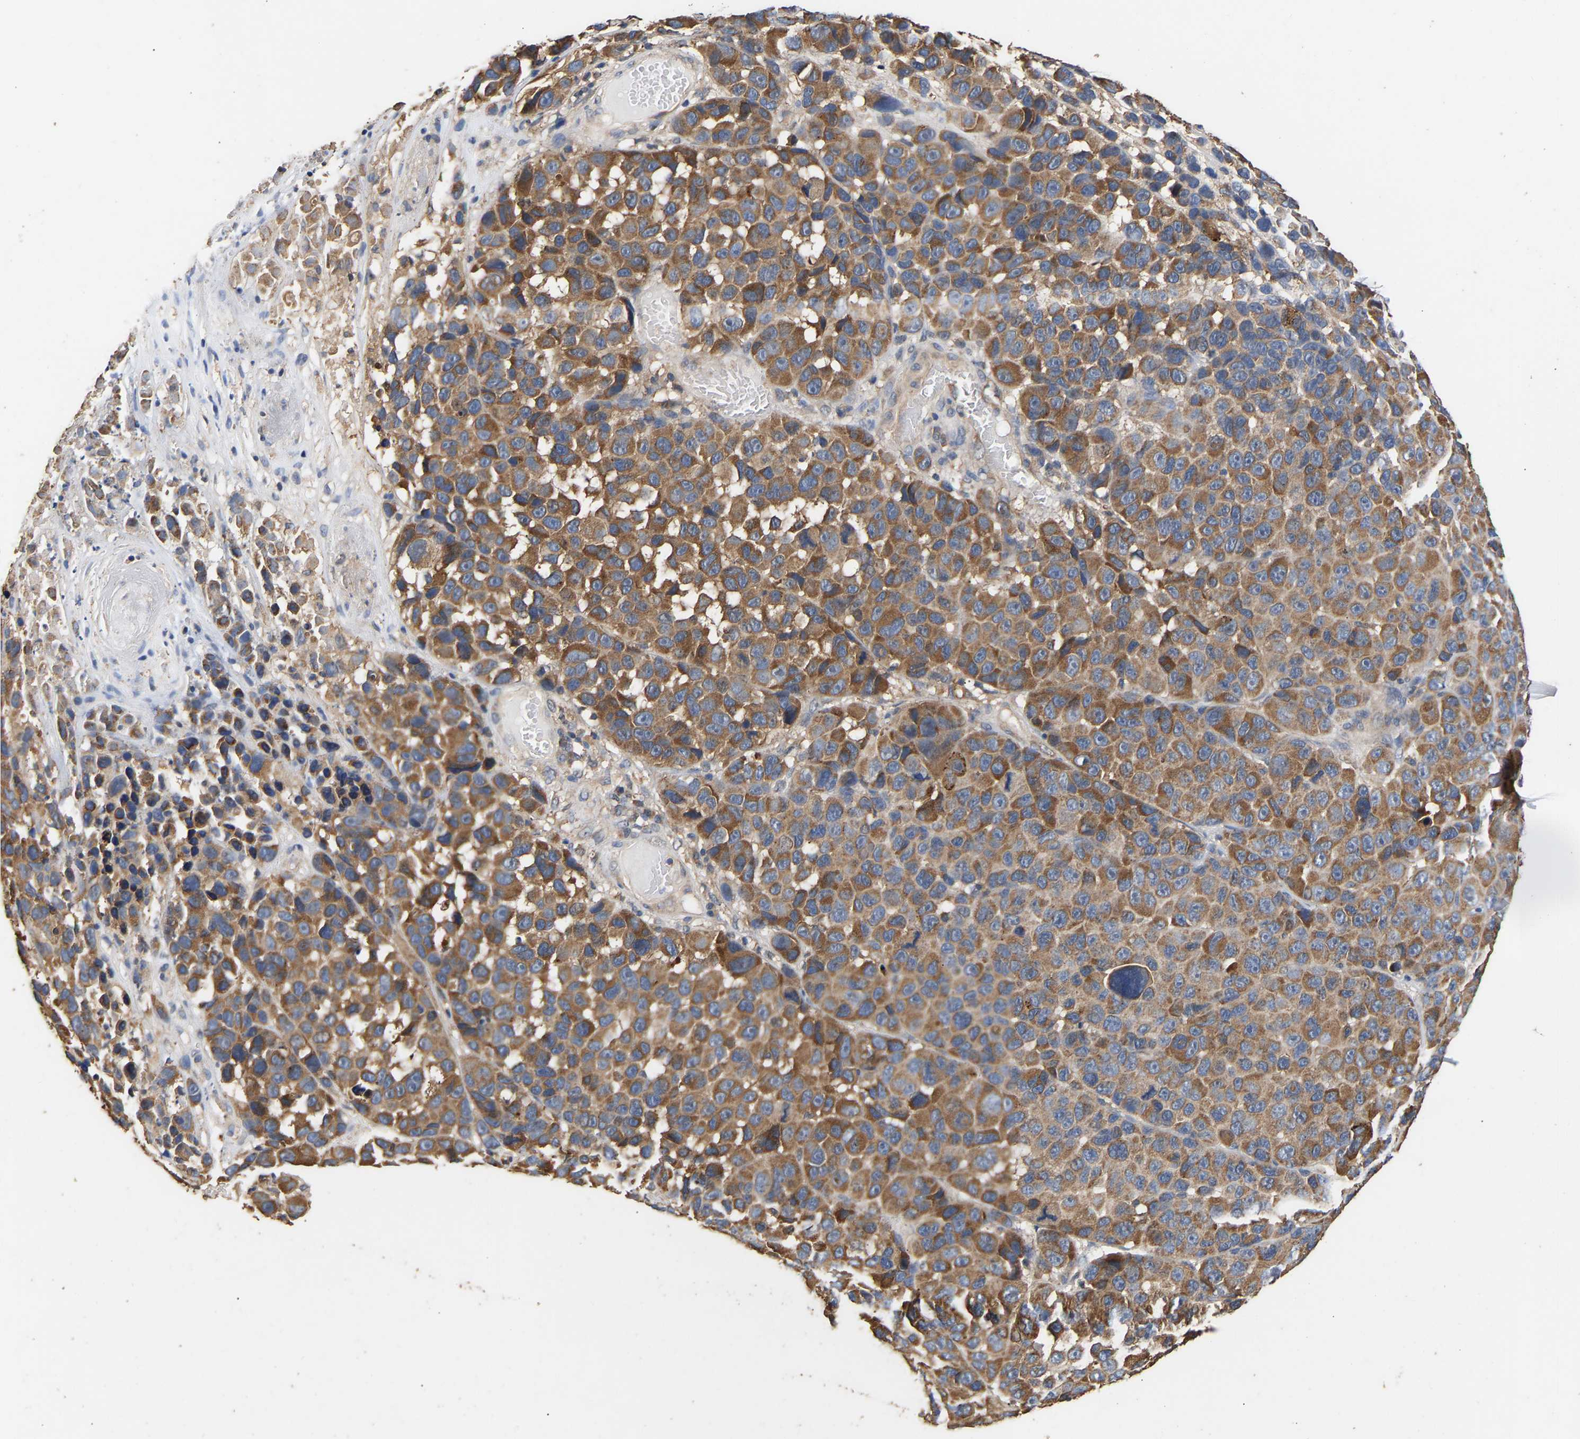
{"staining": {"intensity": "moderate", "quantity": ">75%", "location": "cytoplasmic/membranous"}, "tissue": "melanoma", "cell_type": "Tumor cells", "image_type": "cancer", "snomed": [{"axis": "morphology", "description": "Malignant melanoma, NOS"}, {"axis": "topography", "description": "Skin"}], "caption": "Malignant melanoma tissue displays moderate cytoplasmic/membranous expression in approximately >75% of tumor cells, visualized by immunohistochemistry.", "gene": "ZNF26", "patient": {"sex": "male", "age": 53}}